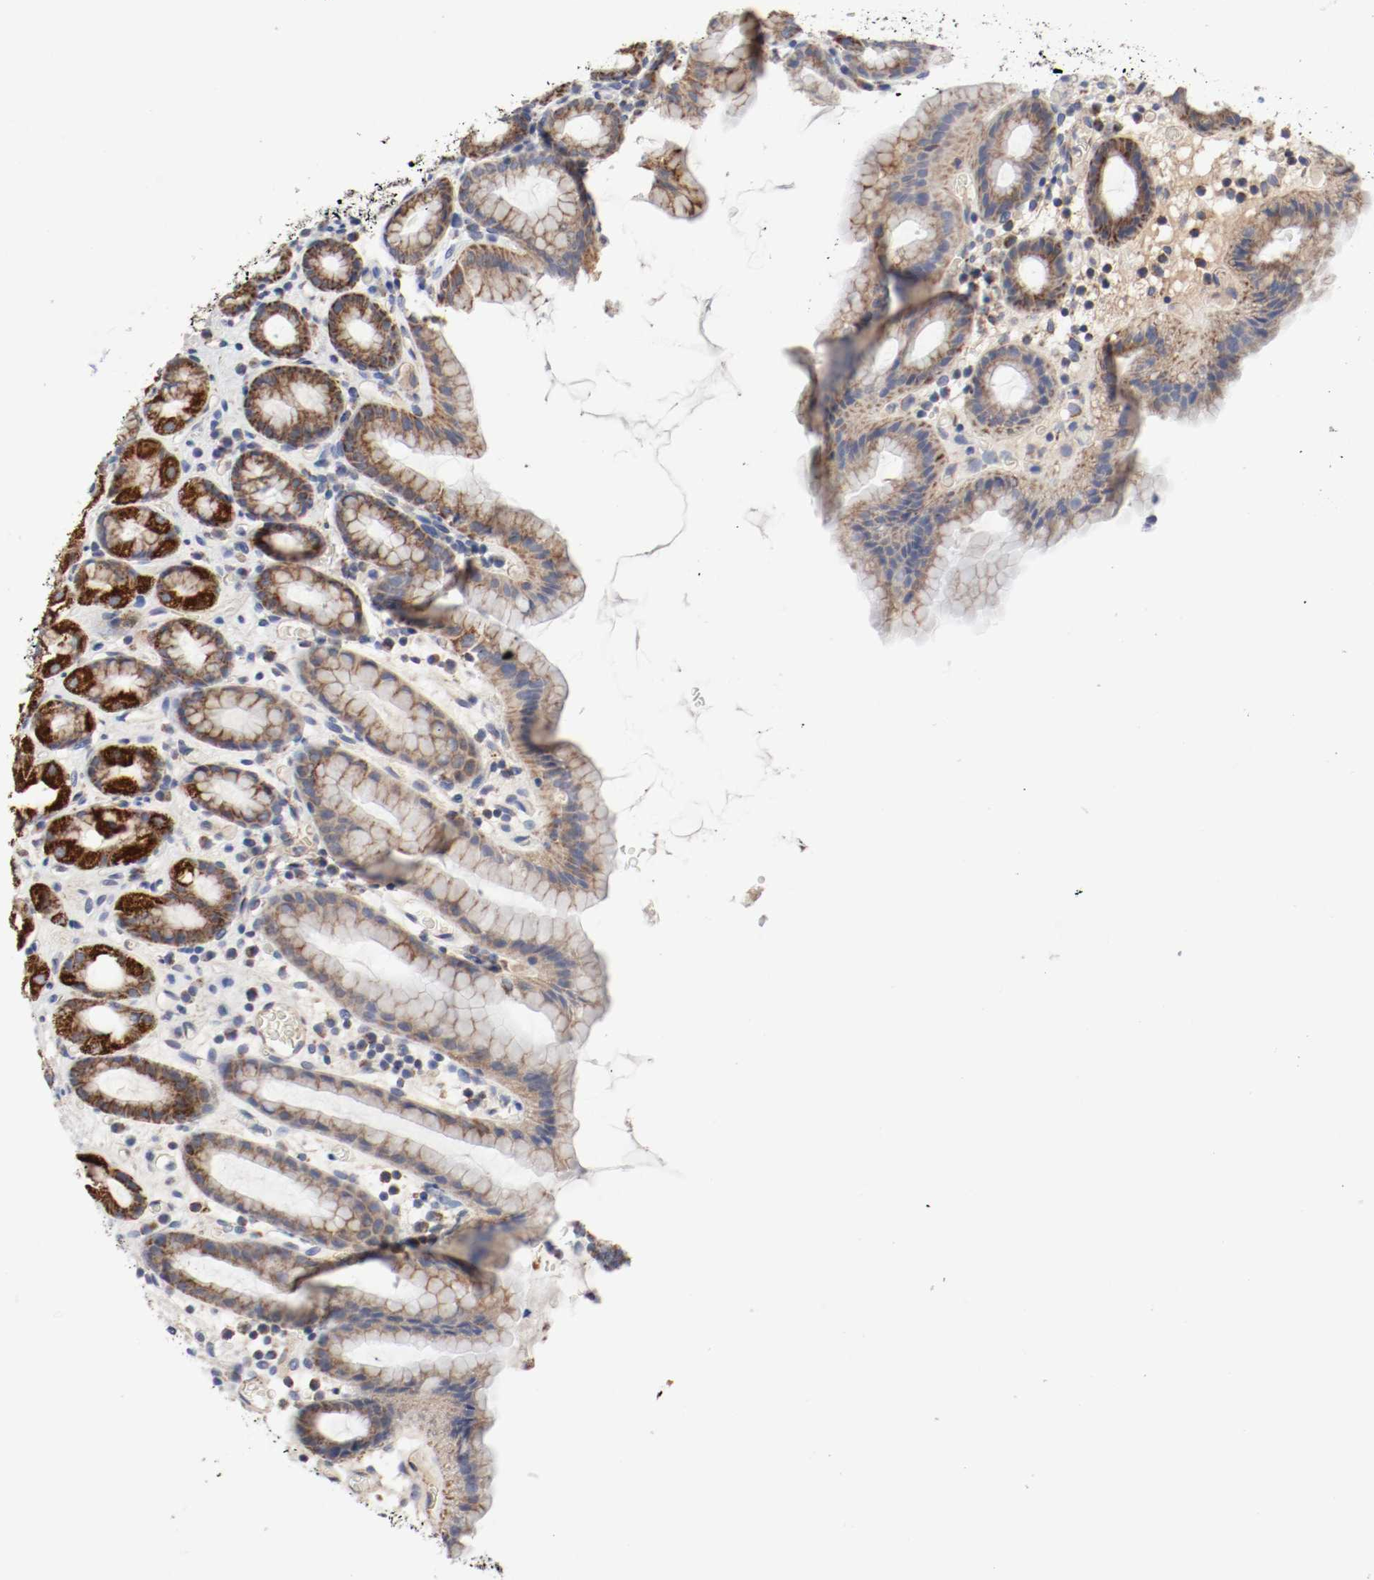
{"staining": {"intensity": "strong", "quantity": ">75%", "location": "cytoplasmic/membranous"}, "tissue": "stomach", "cell_type": "Glandular cells", "image_type": "normal", "snomed": [{"axis": "morphology", "description": "Normal tissue, NOS"}, {"axis": "topography", "description": "Stomach, upper"}], "caption": "About >75% of glandular cells in unremarkable stomach reveal strong cytoplasmic/membranous protein staining as visualized by brown immunohistochemical staining.", "gene": "AFG3L2", "patient": {"sex": "male", "age": 68}}